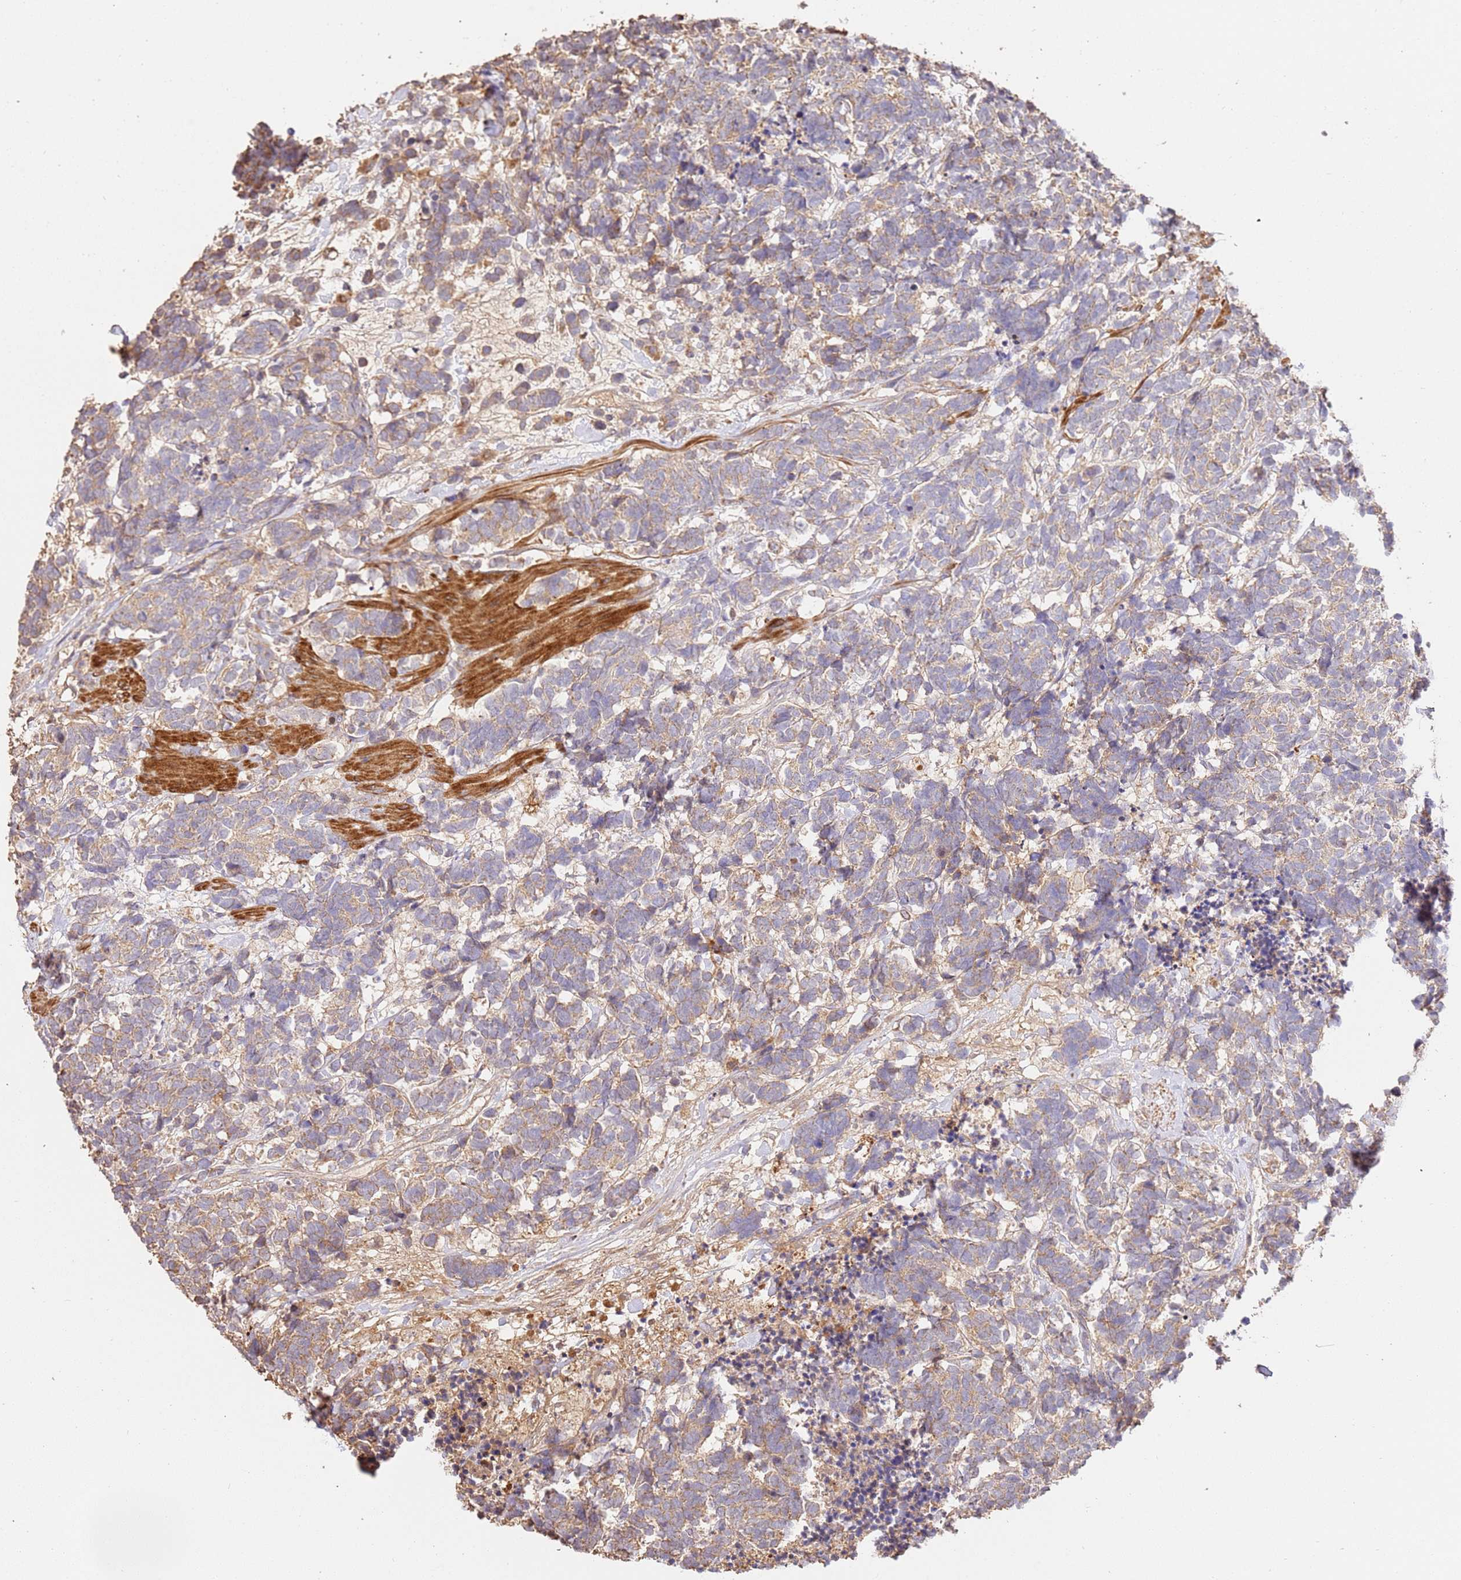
{"staining": {"intensity": "weak", "quantity": "25%-75%", "location": "cytoplasmic/membranous"}, "tissue": "carcinoid", "cell_type": "Tumor cells", "image_type": "cancer", "snomed": [{"axis": "morphology", "description": "Carcinoma, NOS"}, {"axis": "morphology", "description": "Carcinoid, malignant, NOS"}, {"axis": "topography", "description": "Prostate"}], "caption": "Immunohistochemistry staining of carcinoma, which shows low levels of weak cytoplasmic/membranous positivity in about 25%-75% of tumor cells indicating weak cytoplasmic/membranous protein staining. The staining was performed using DAB (3,3'-diaminobenzidine) (brown) for protein detection and nuclei were counterstained in hematoxylin (blue).", "gene": "CEP55", "patient": {"sex": "male", "age": 57}}